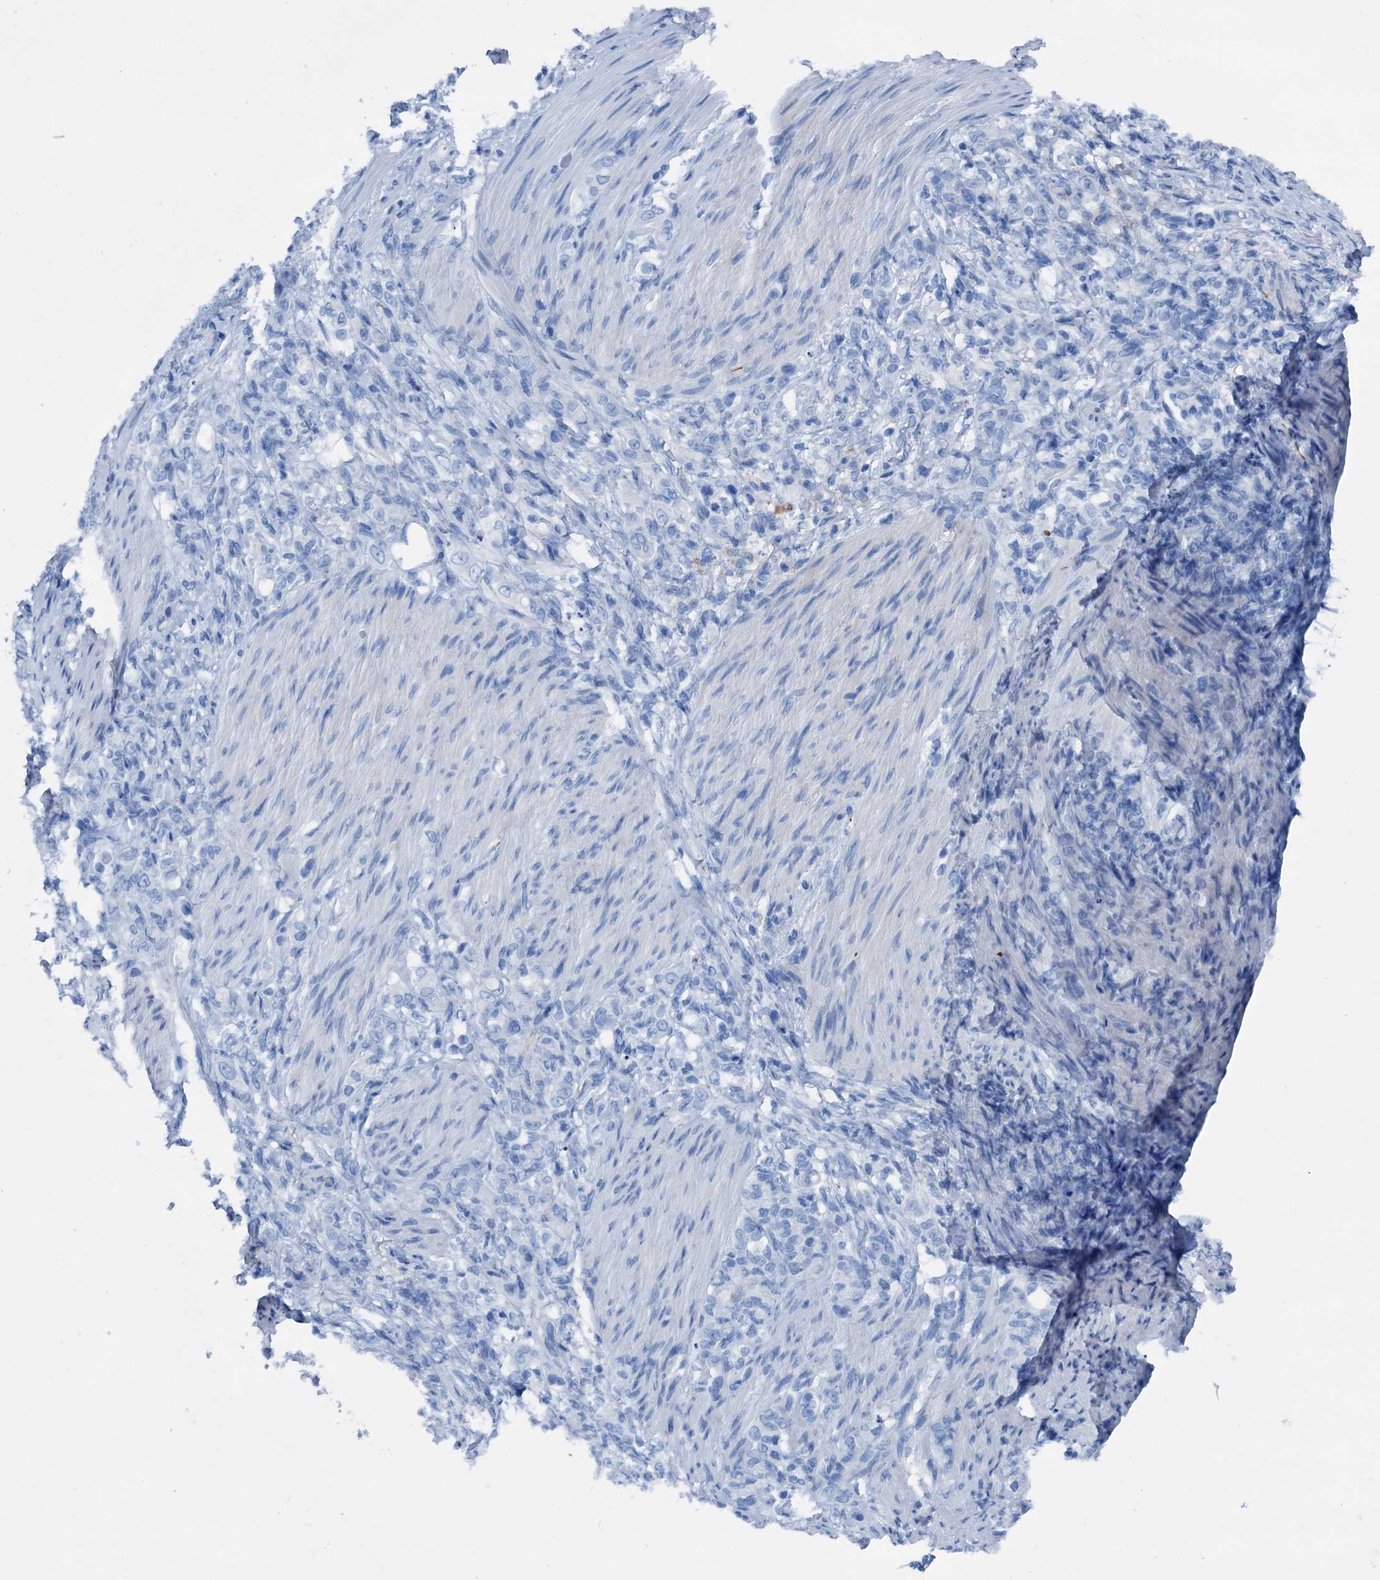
{"staining": {"intensity": "negative", "quantity": "none", "location": "none"}, "tissue": "stomach cancer", "cell_type": "Tumor cells", "image_type": "cancer", "snomed": [{"axis": "morphology", "description": "Adenocarcinoma, NOS"}, {"axis": "topography", "description": "Stomach"}], "caption": "Stomach adenocarcinoma stained for a protein using IHC displays no positivity tumor cells.", "gene": "C1QTNF4", "patient": {"sex": "female", "age": 79}}